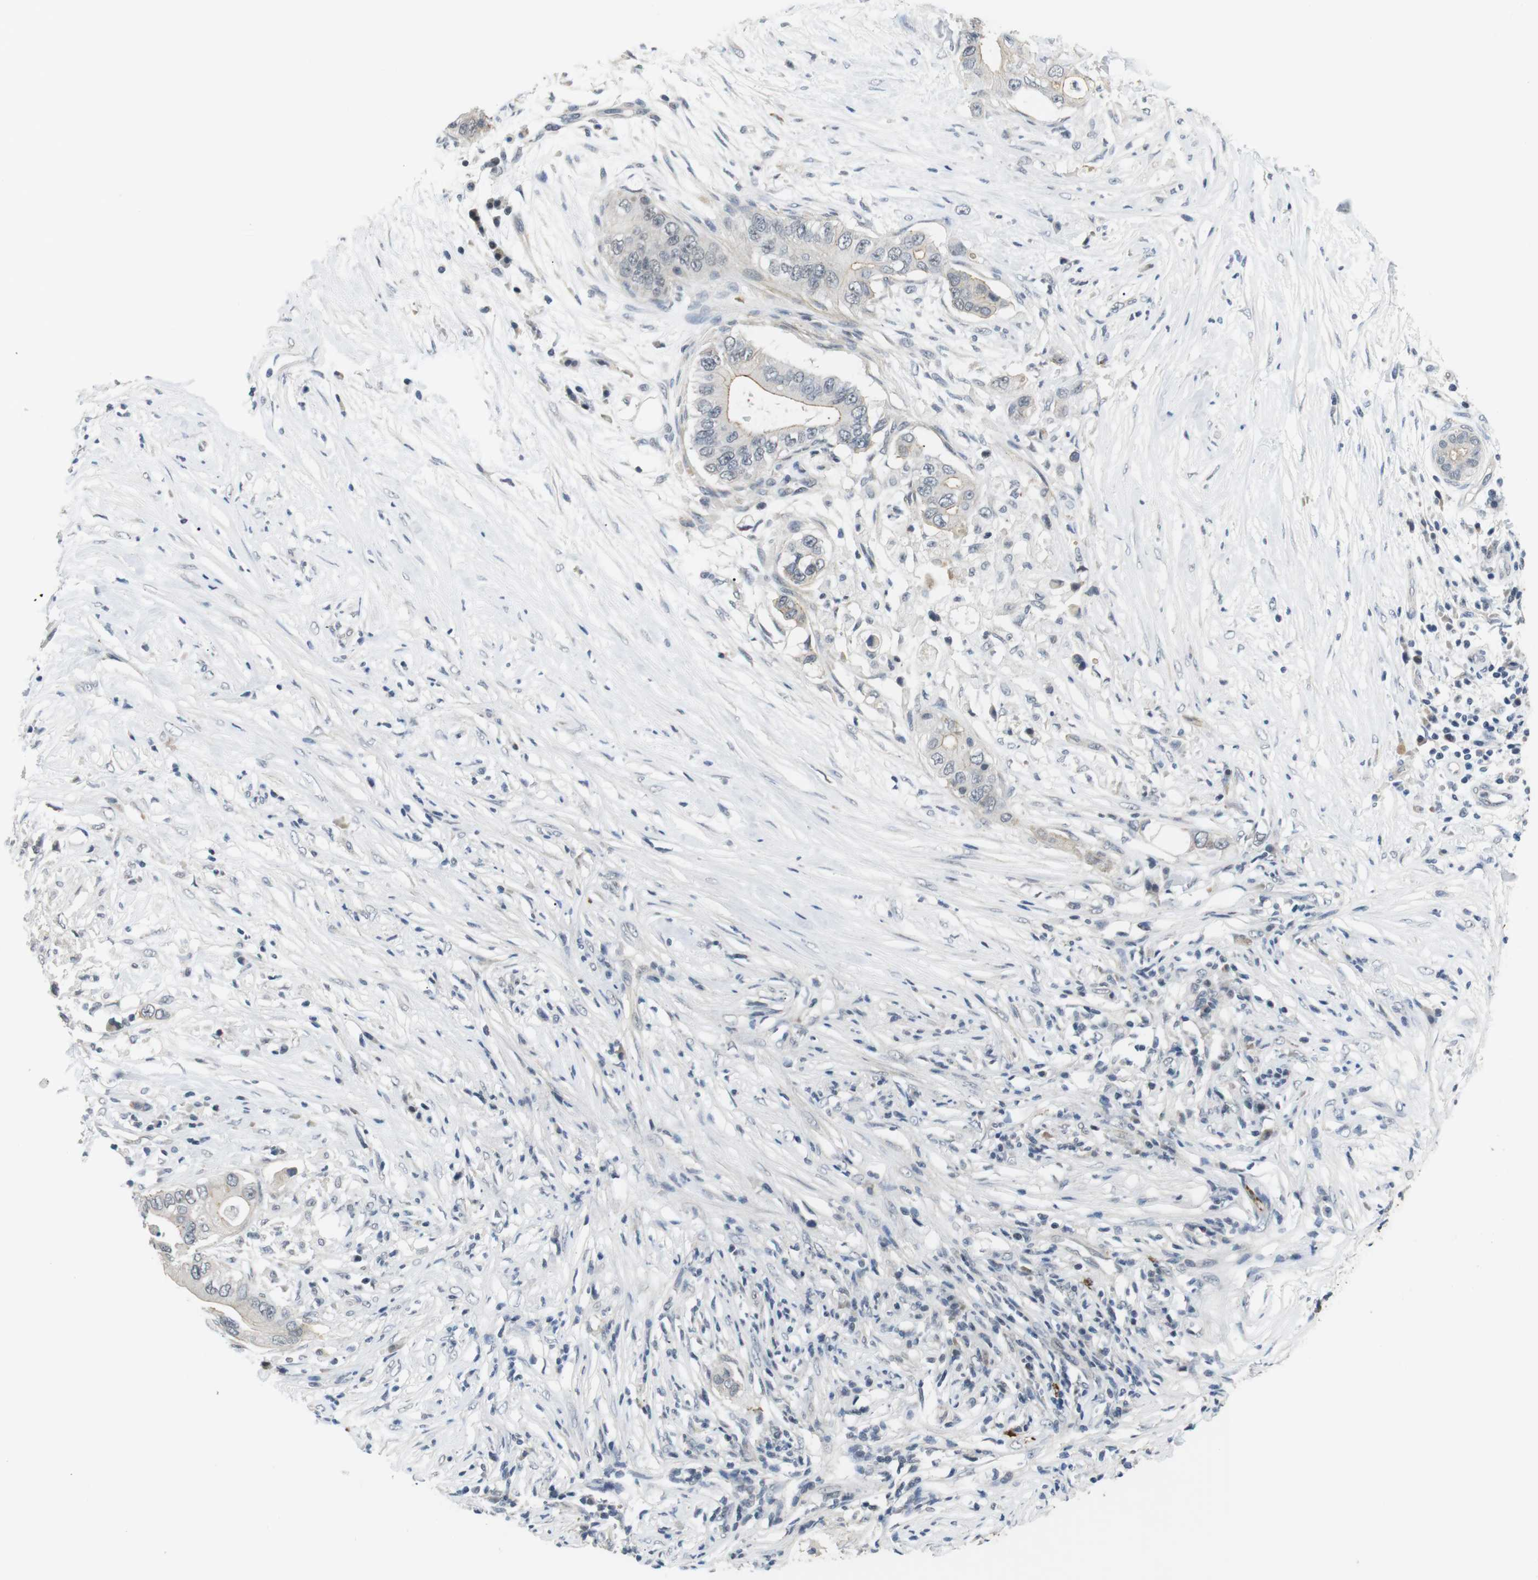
{"staining": {"intensity": "weak", "quantity": "<25%", "location": "cytoplasmic/membranous"}, "tissue": "pancreatic cancer", "cell_type": "Tumor cells", "image_type": "cancer", "snomed": [{"axis": "morphology", "description": "Adenocarcinoma, NOS"}, {"axis": "topography", "description": "Pancreas"}], "caption": "IHC micrograph of pancreatic adenocarcinoma stained for a protein (brown), which demonstrates no expression in tumor cells.", "gene": "NECTIN1", "patient": {"sex": "male", "age": 77}}